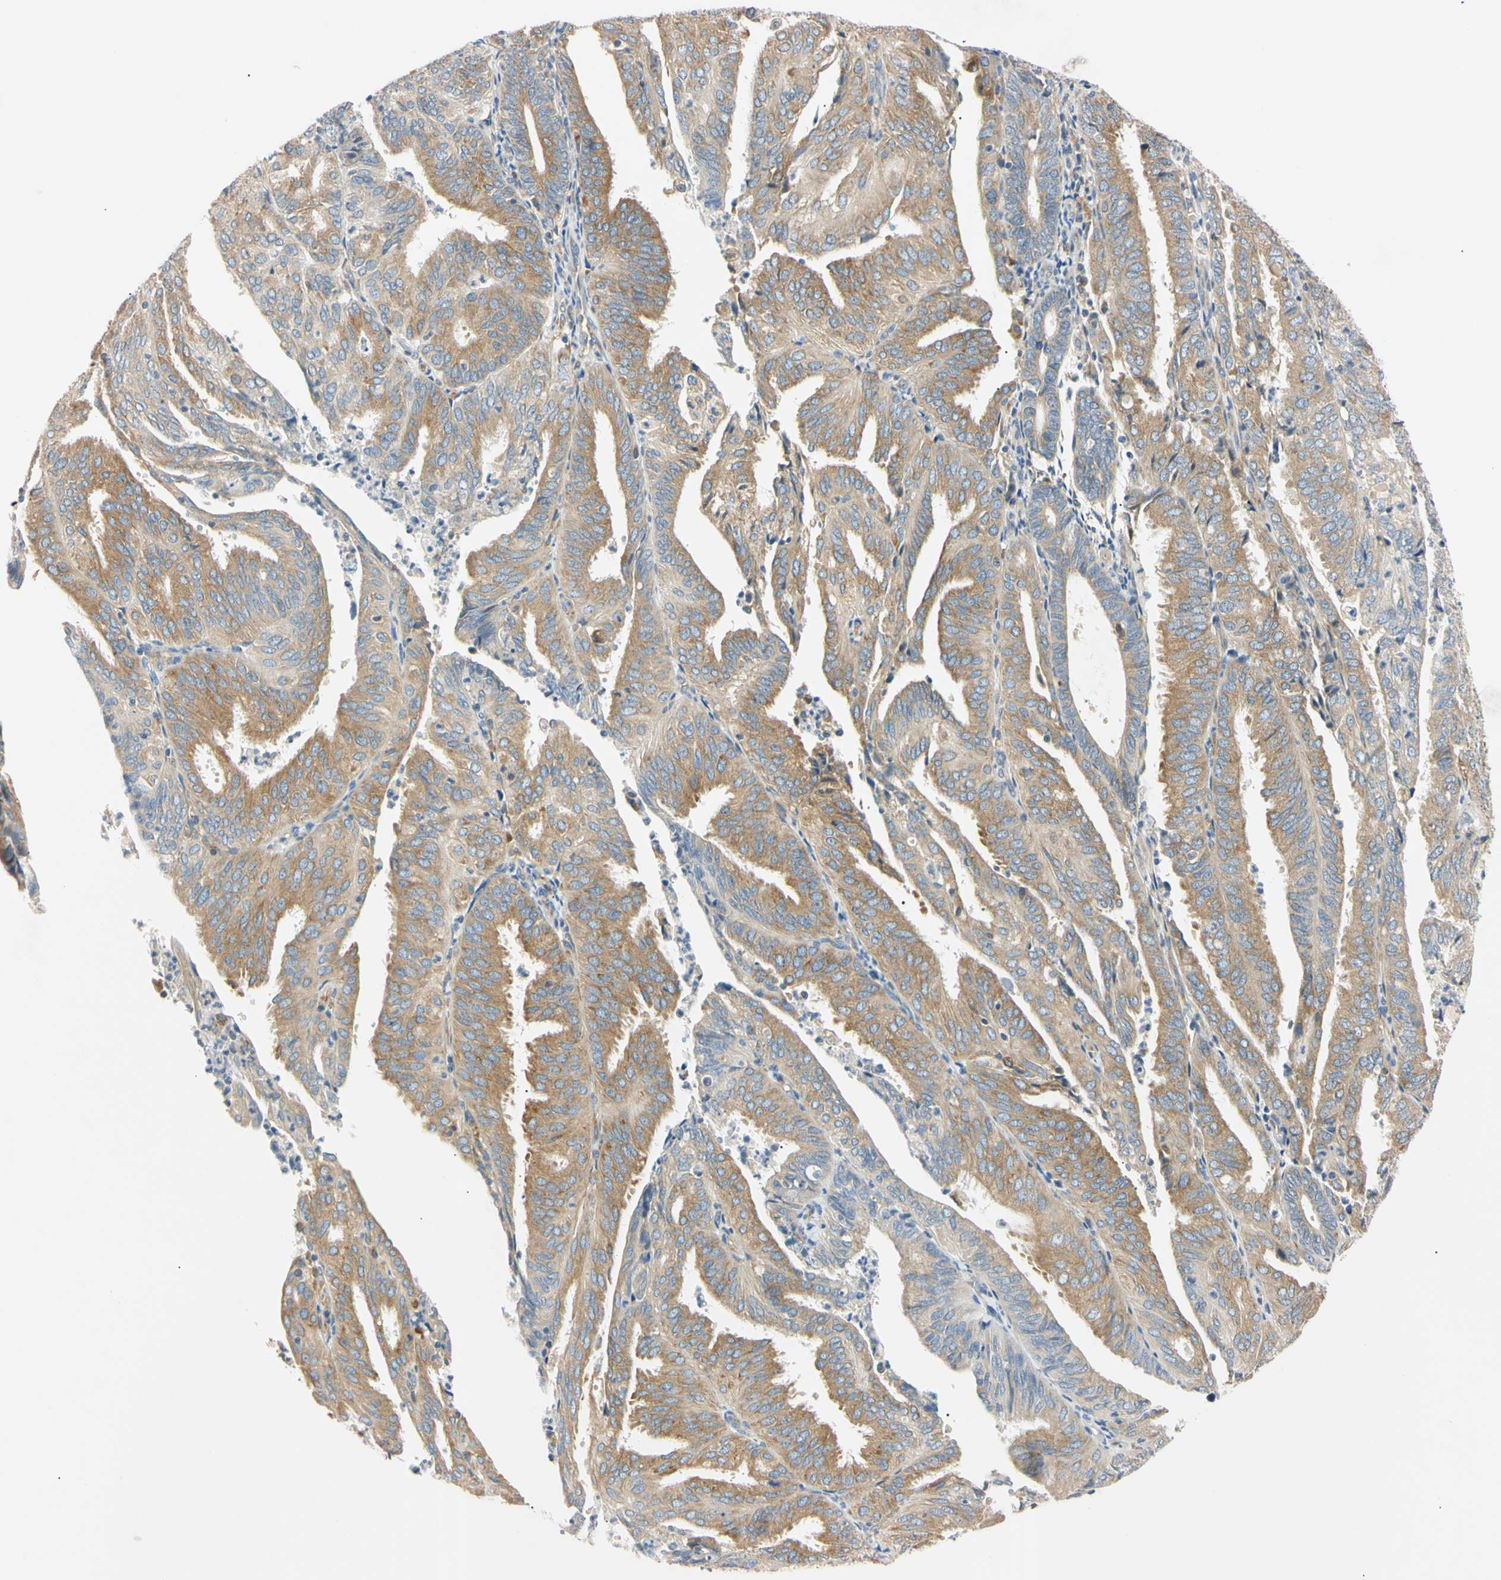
{"staining": {"intensity": "moderate", "quantity": ">75%", "location": "cytoplasmic/membranous"}, "tissue": "endometrial cancer", "cell_type": "Tumor cells", "image_type": "cancer", "snomed": [{"axis": "morphology", "description": "Adenocarcinoma, NOS"}, {"axis": "topography", "description": "Uterus"}], "caption": "The photomicrograph exhibits staining of endometrial adenocarcinoma, revealing moderate cytoplasmic/membranous protein positivity (brown color) within tumor cells.", "gene": "DNAJB12", "patient": {"sex": "female", "age": 60}}